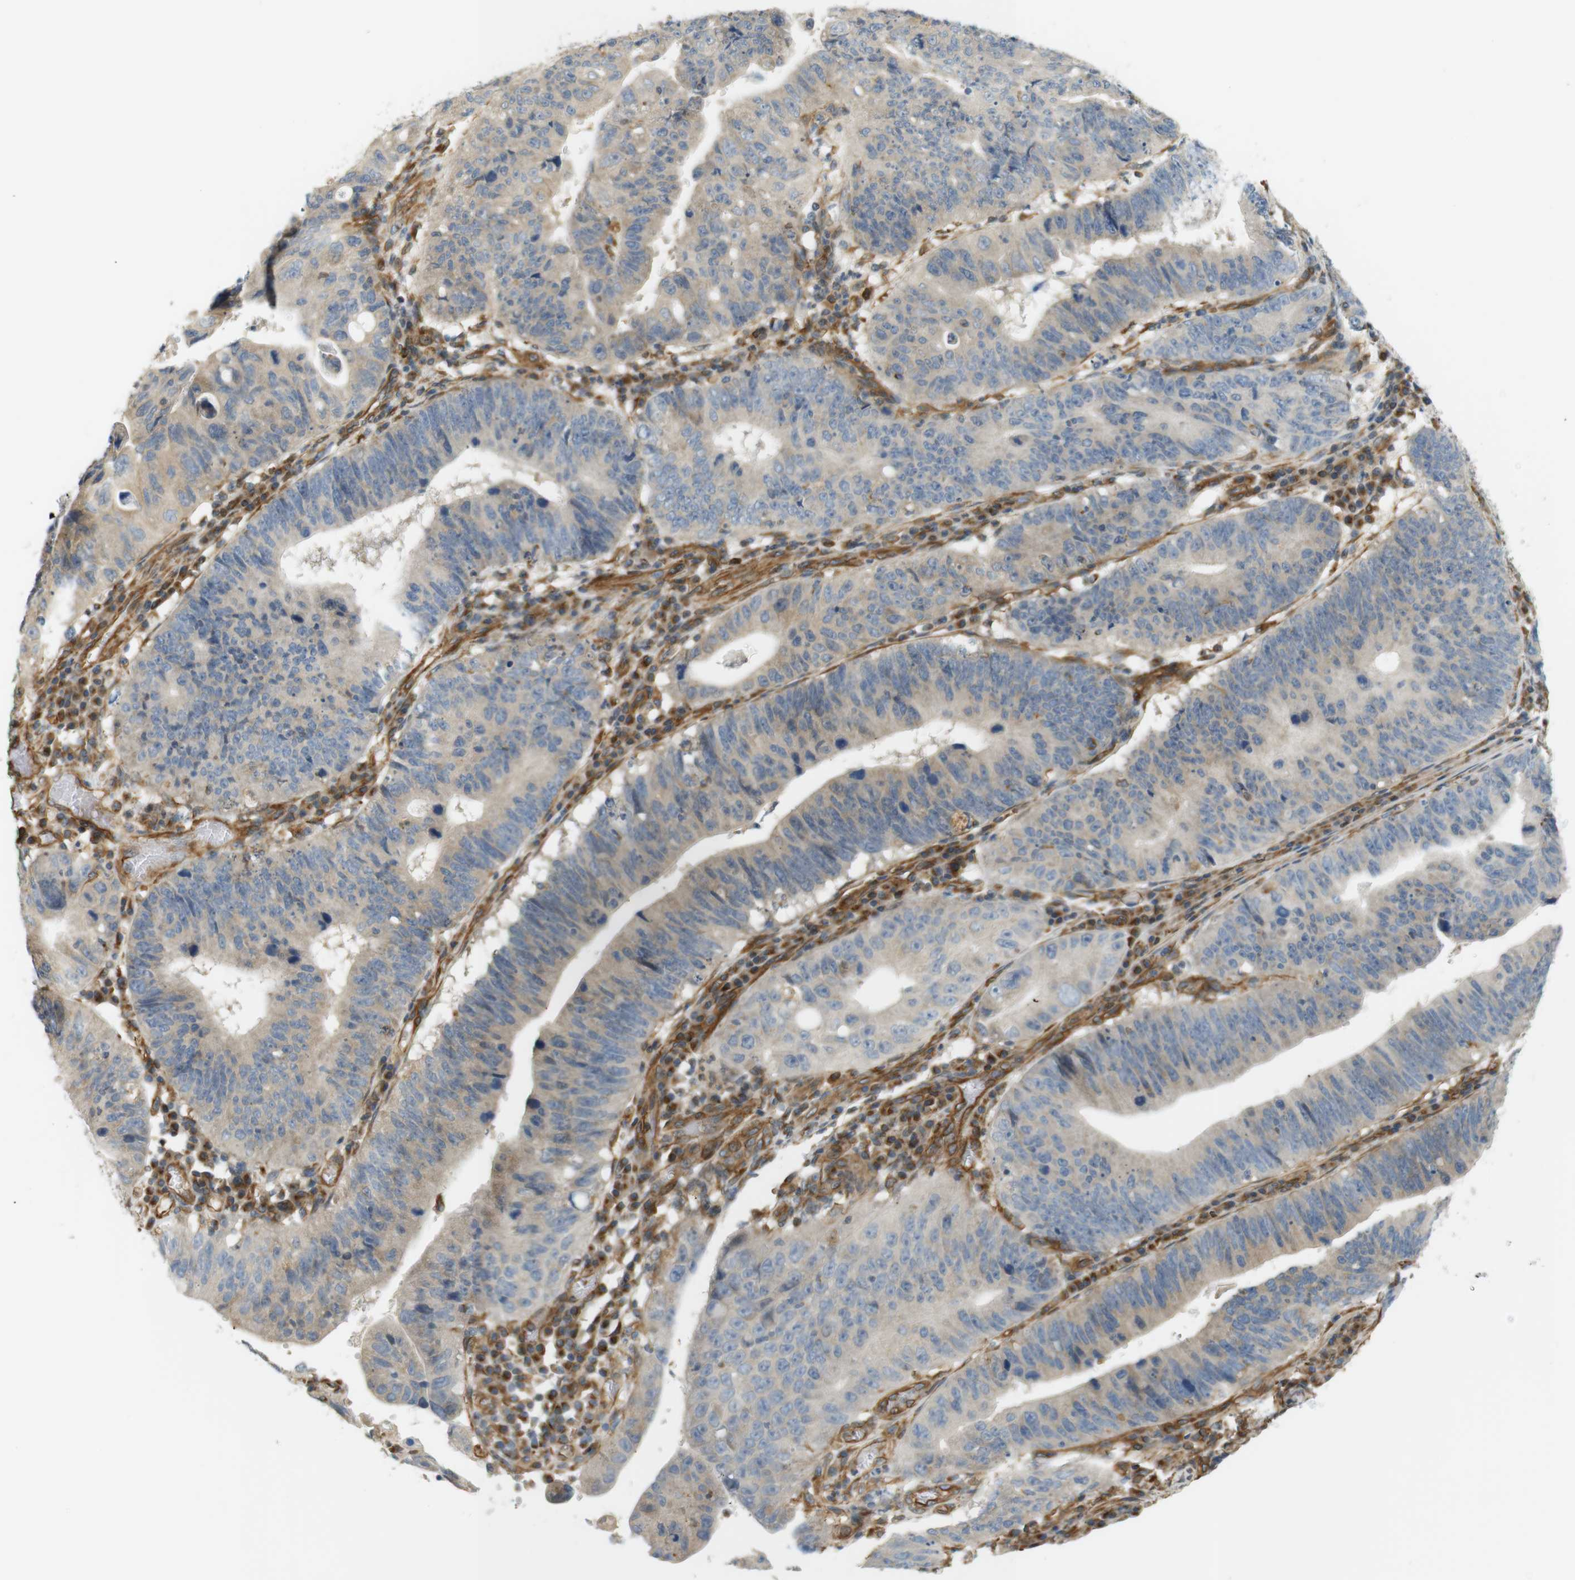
{"staining": {"intensity": "negative", "quantity": "none", "location": "none"}, "tissue": "stomach cancer", "cell_type": "Tumor cells", "image_type": "cancer", "snomed": [{"axis": "morphology", "description": "Adenocarcinoma, NOS"}, {"axis": "topography", "description": "Stomach"}], "caption": "Tumor cells show no significant expression in stomach cancer (adenocarcinoma). (Immunohistochemistry, brightfield microscopy, high magnification).", "gene": "CYTH3", "patient": {"sex": "male", "age": 59}}